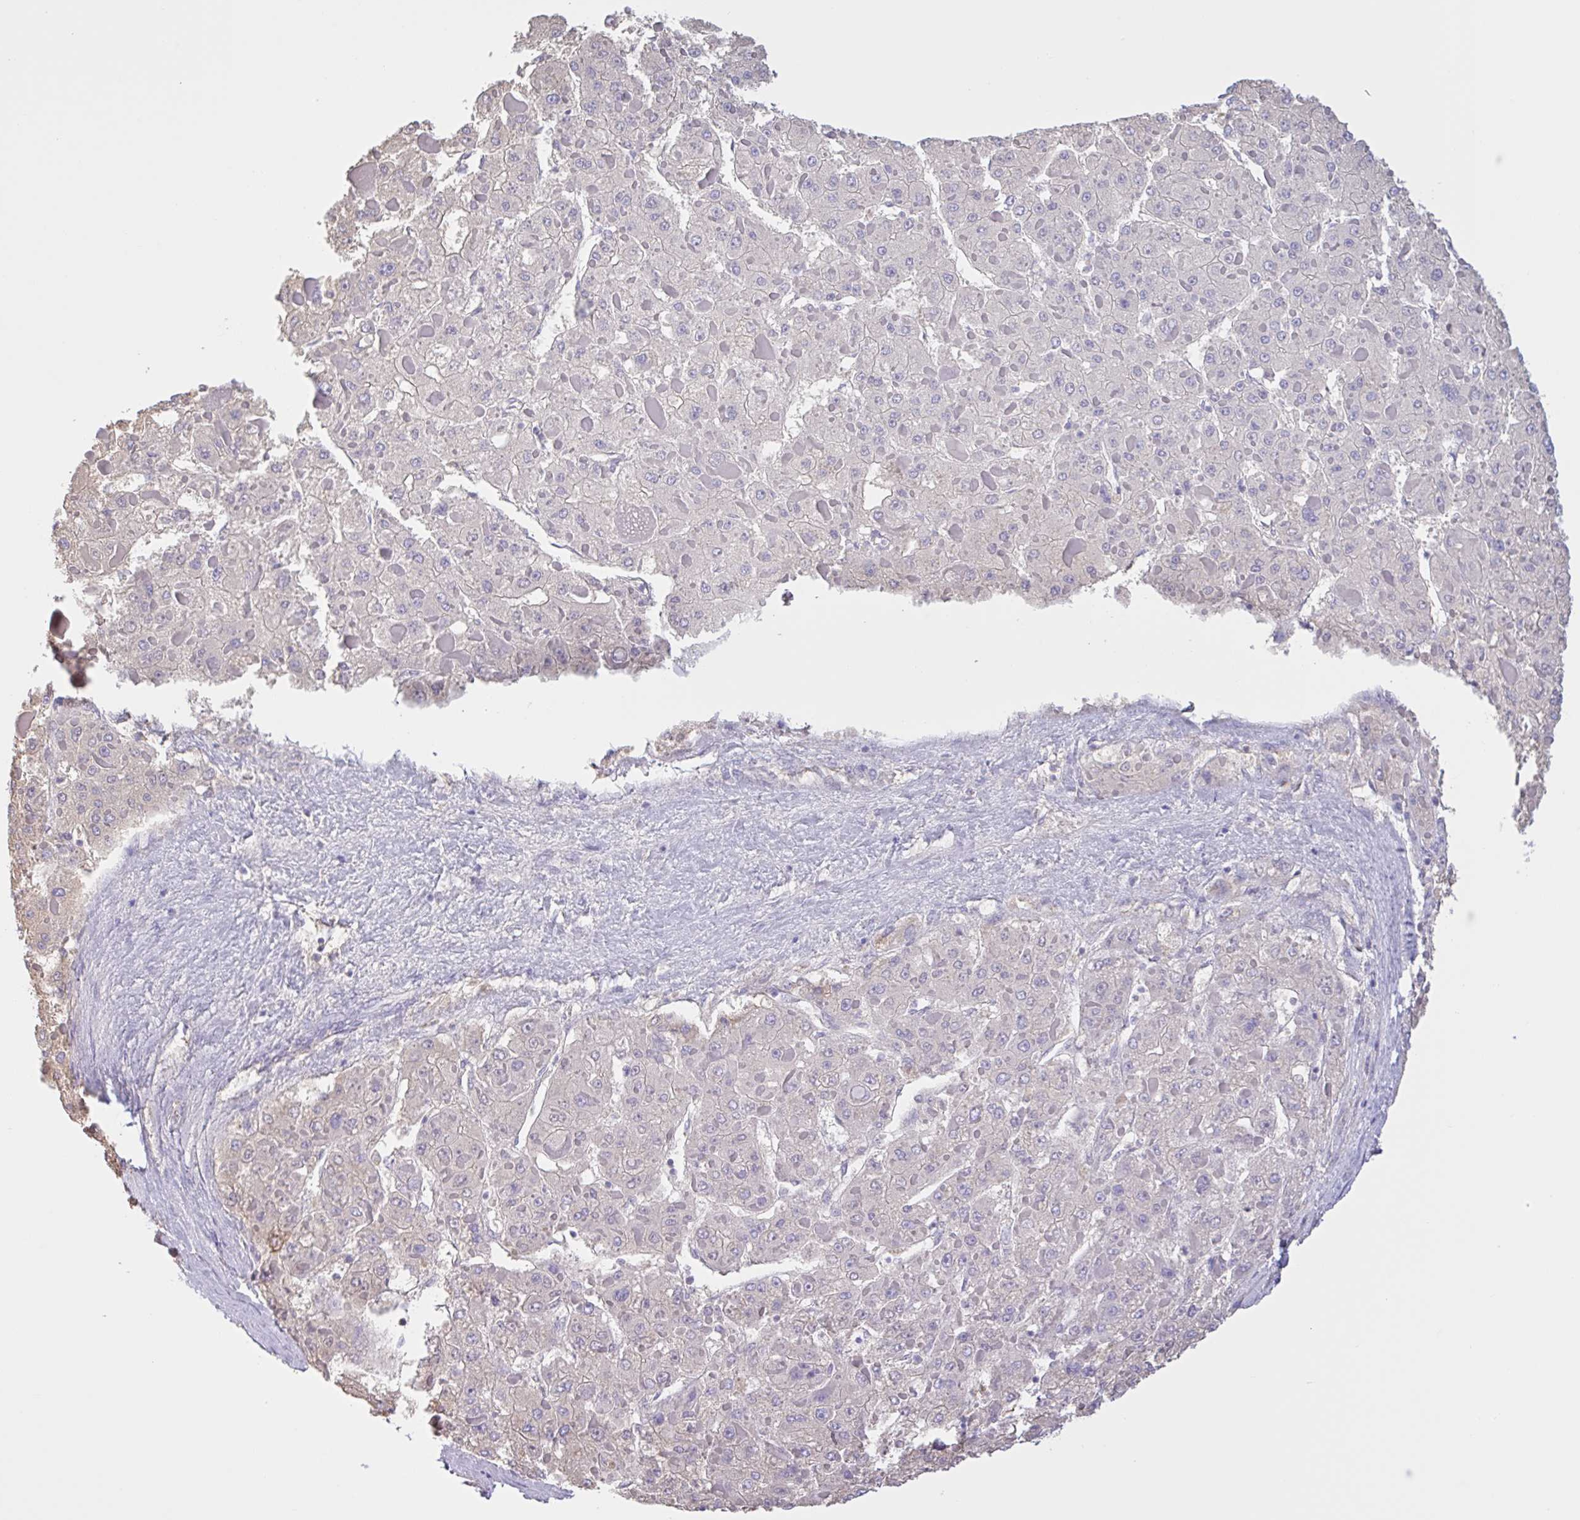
{"staining": {"intensity": "negative", "quantity": "none", "location": "none"}, "tissue": "liver cancer", "cell_type": "Tumor cells", "image_type": "cancer", "snomed": [{"axis": "morphology", "description": "Carcinoma, Hepatocellular, NOS"}, {"axis": "topography", "description": "Liver"}], "caption": "A photomicrograph of human liver hepatocellular carcinoma is negative for staining in tumor cells.", "gene": "LARGE2", "patient": {"sex": "female", "age": 73}}